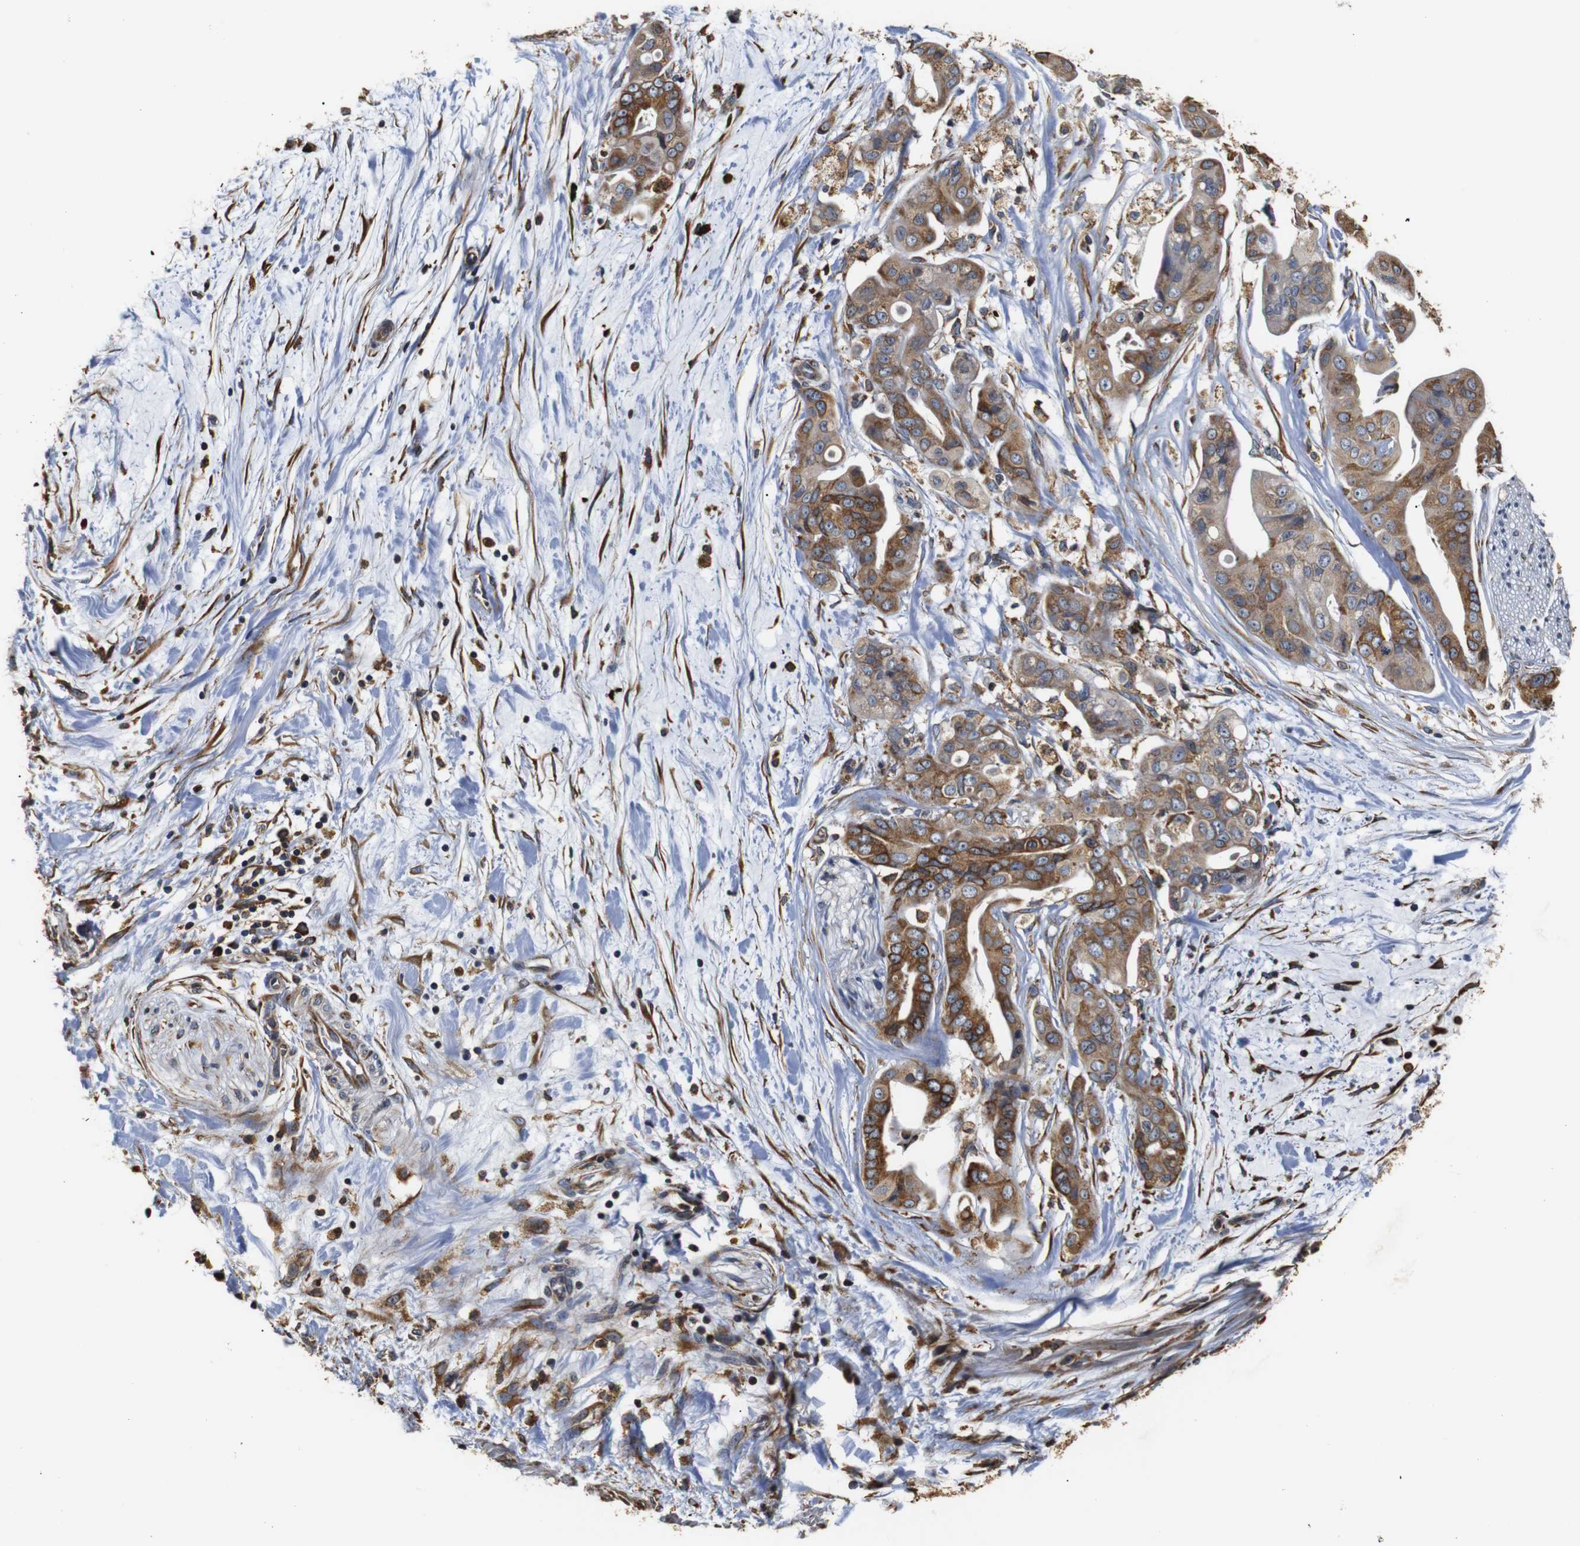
{"staining": {"intensity": "moderate", "quantity": ">75%", "location": "cytoplasmic/membranous"}, "tissue": "pancreatic cancer", "cell_type": "Tumor cells", "image_type": "cancer", "snomed": [{"axis": "morphology", "description": "Adenocarcinoma, NOS"}, {"axis": "topography", "description": "Pancreas"}], "caption": "Immunohistochemistry histopathology image of pancreatic adenocarcinoma stained for a protein (brown), which reveals medium levels of moderate cytoplasmic/membranous positivity in approximately >75% of tumor cells.", "gene": "HHIP", "patient": {"sex": "female", "age": 75}}